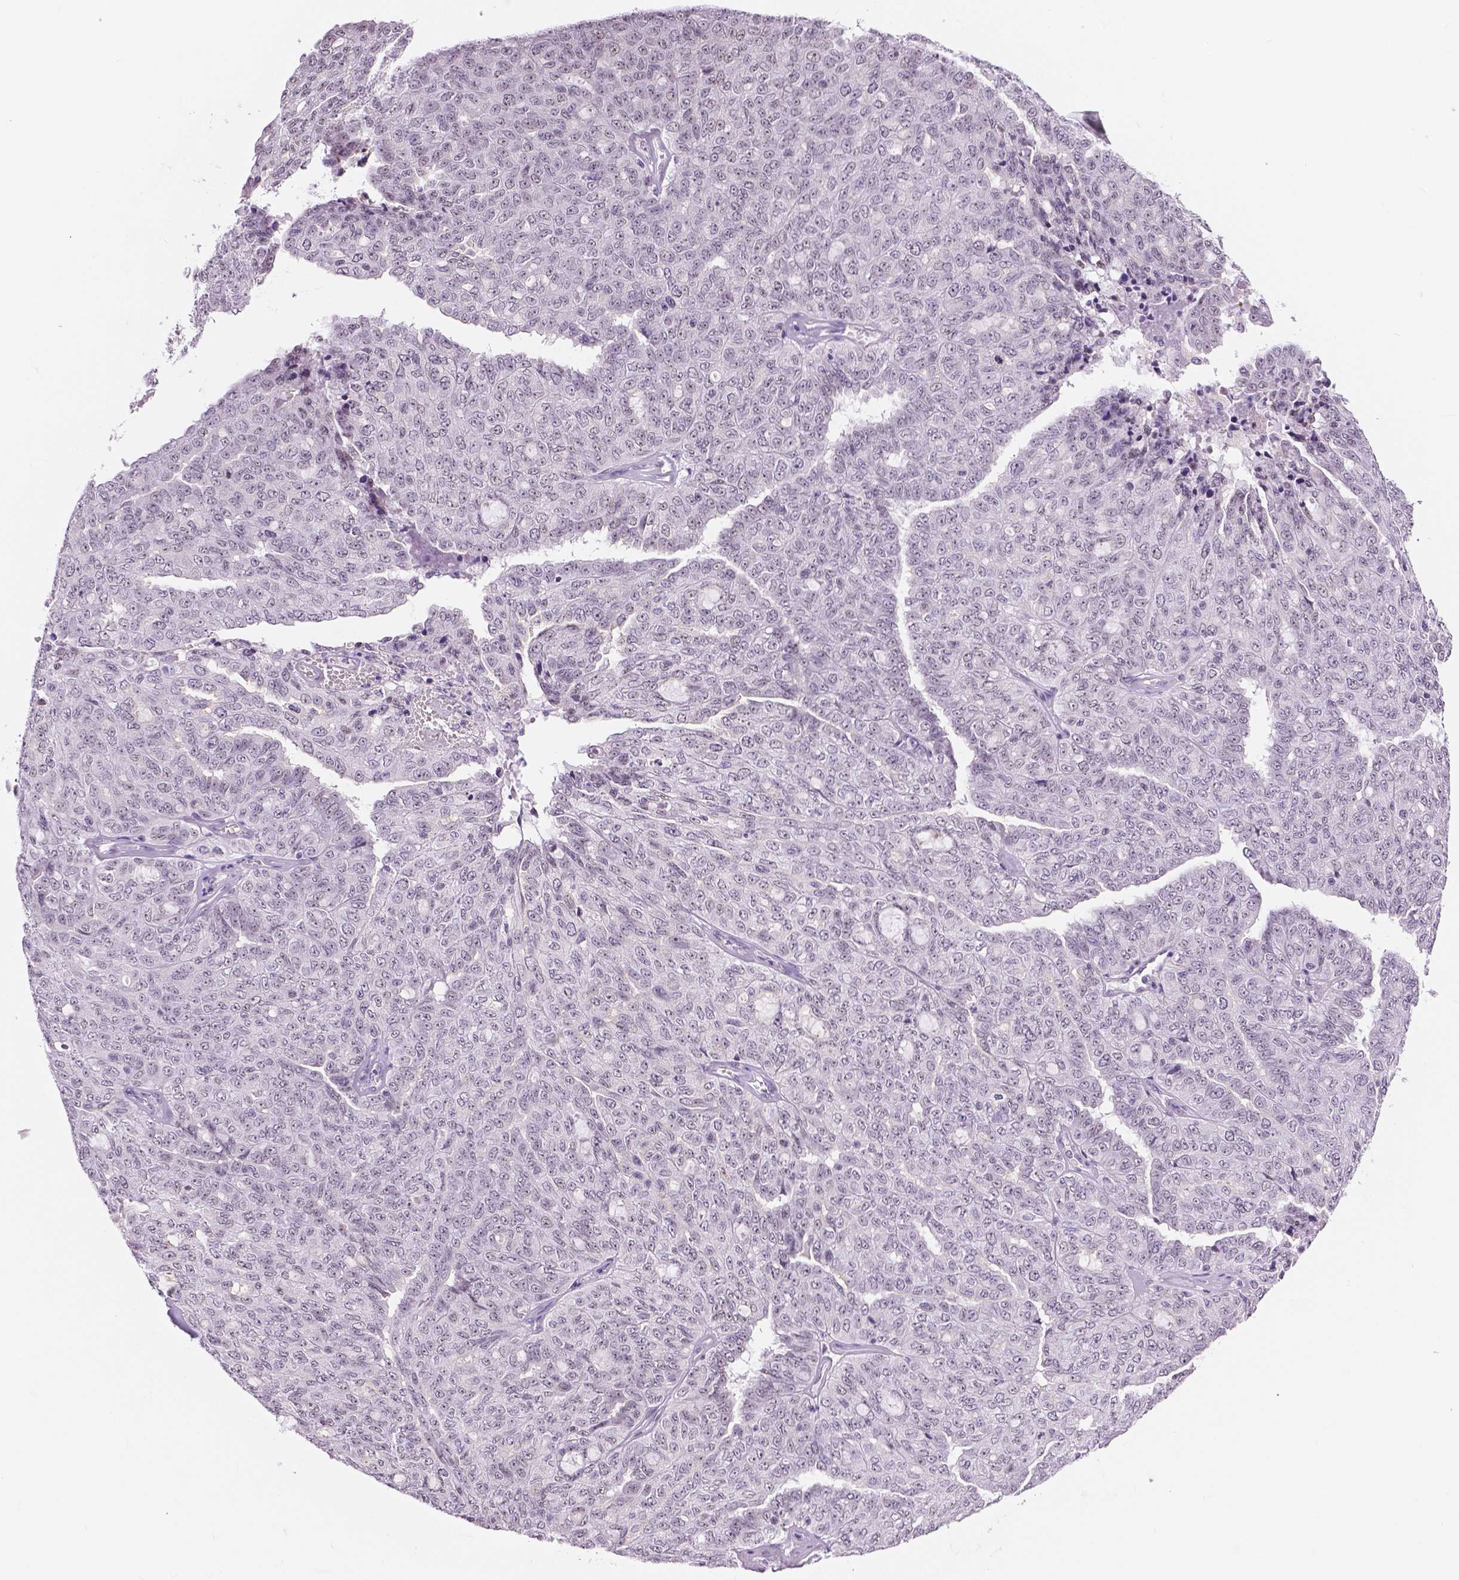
{"staining": {"intensity": "negative", "quantity": "none", "location": "none"}, "tissue": "ovarian cancer", "cell_type": "Tumor cells", "image_type": "cancer", "snomed": [{"axis": "morphology", "description": "Cystadenocarcinoma, serous, NOS"}, {"axis": "topography", "description": "Ovary"}], "caption": "A histopathology image of human ovarian serous cystadenocarcinoma is negative for staining in tumor cells.", "gene": "NHP2", "patient": {"sex": "female", "age": 71}}